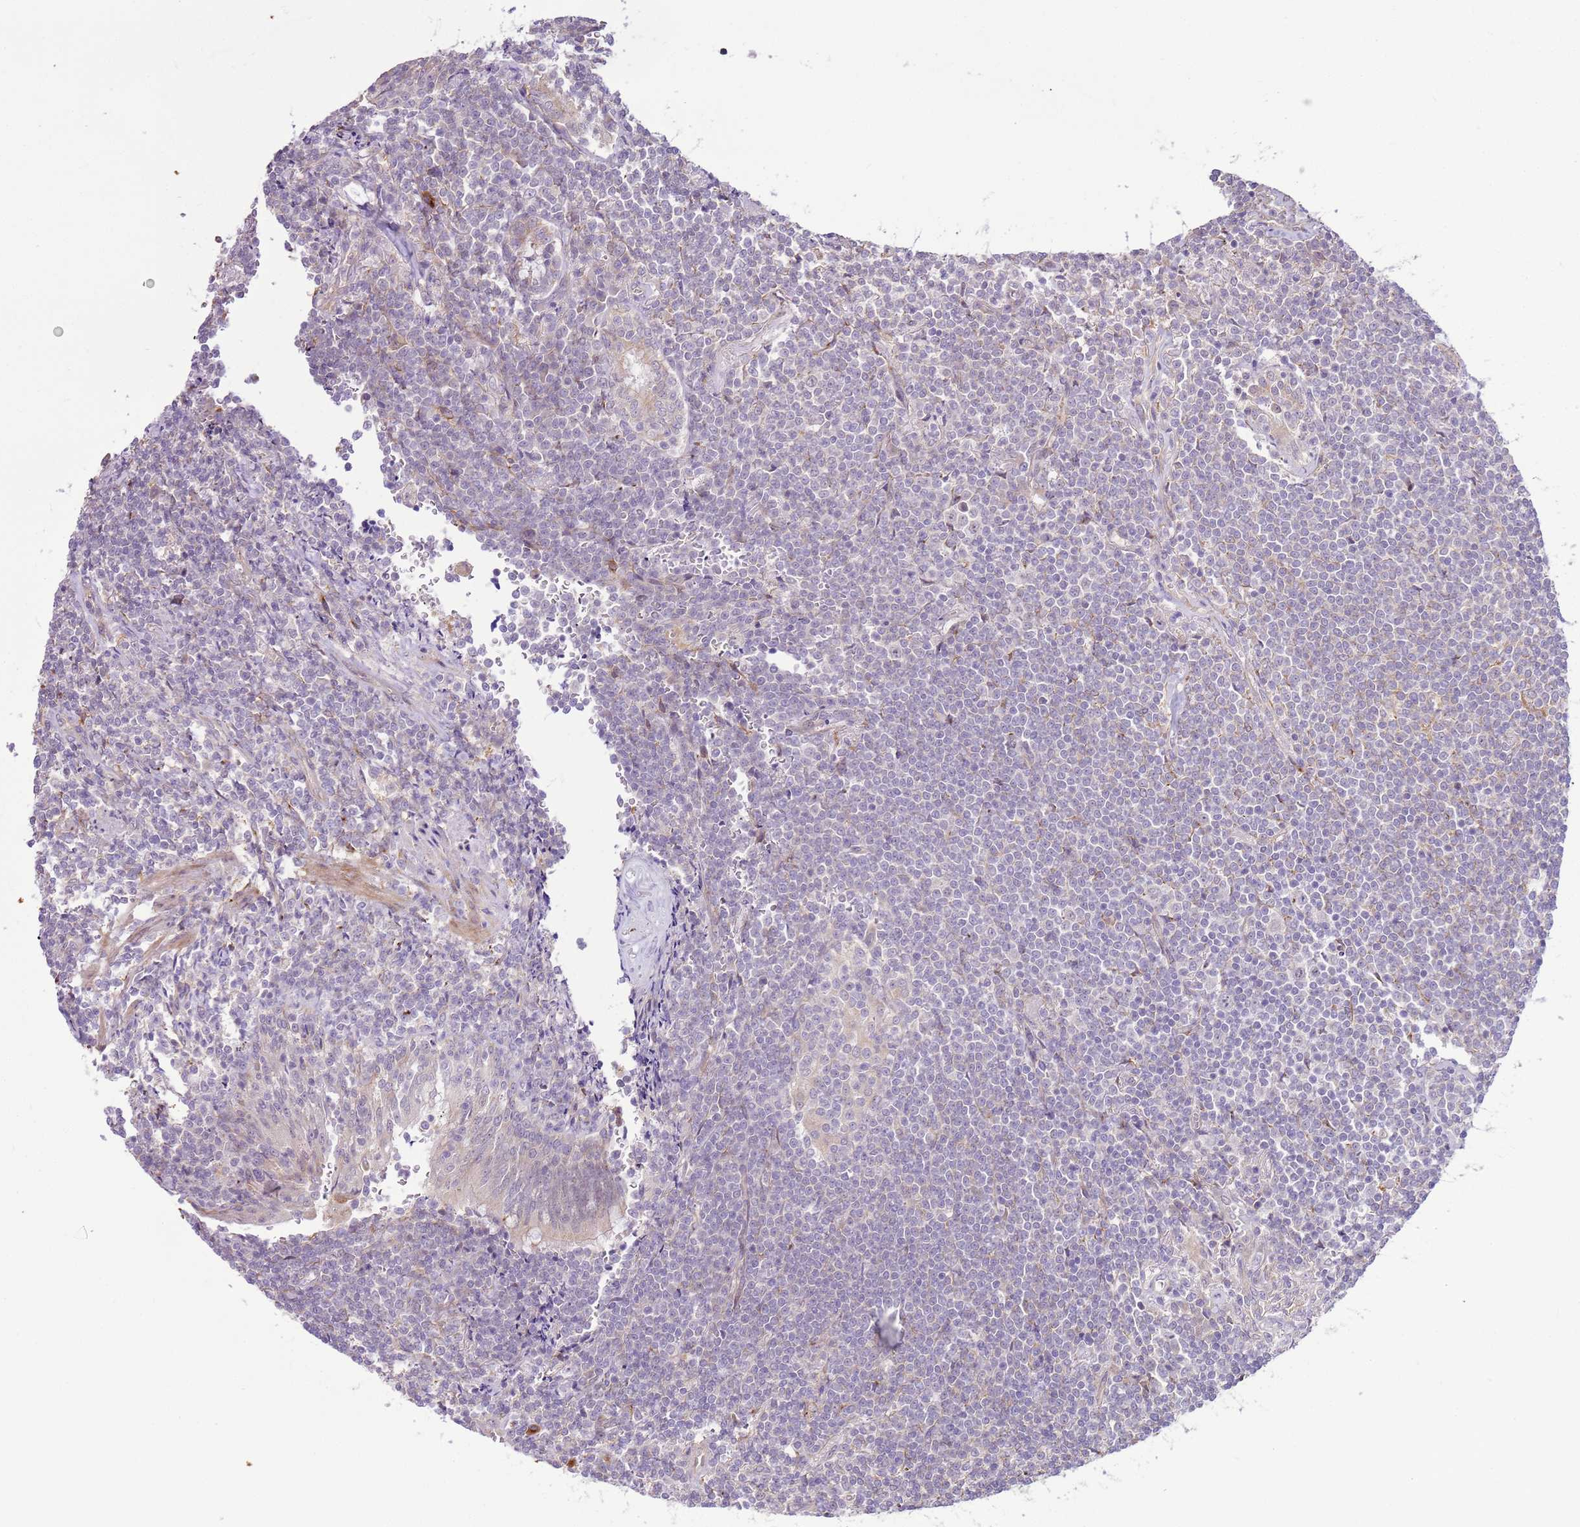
{"staining": {"intensity": "negative", "quantity": "none", "location": "none"}, "tissue": "lymphoma", "cell_type": "Tumor cells", "image_type": "cancer", "snomed": [{"axis": "morphology", "description": "Malignant lymphoma, non-Hodgkin's type, Low grade"}, {"axis": "topography", "description": "Lung"}], "caption": "Immunohistochemical staining of low-grade malignant lymphoma, non-Hodgkin's type displays no significant staining in tumor cells. (IHC, brightfield microscopy, high magnification).", "gene": "SCARA3", "patient": {"sex": "female", "age": 71}}